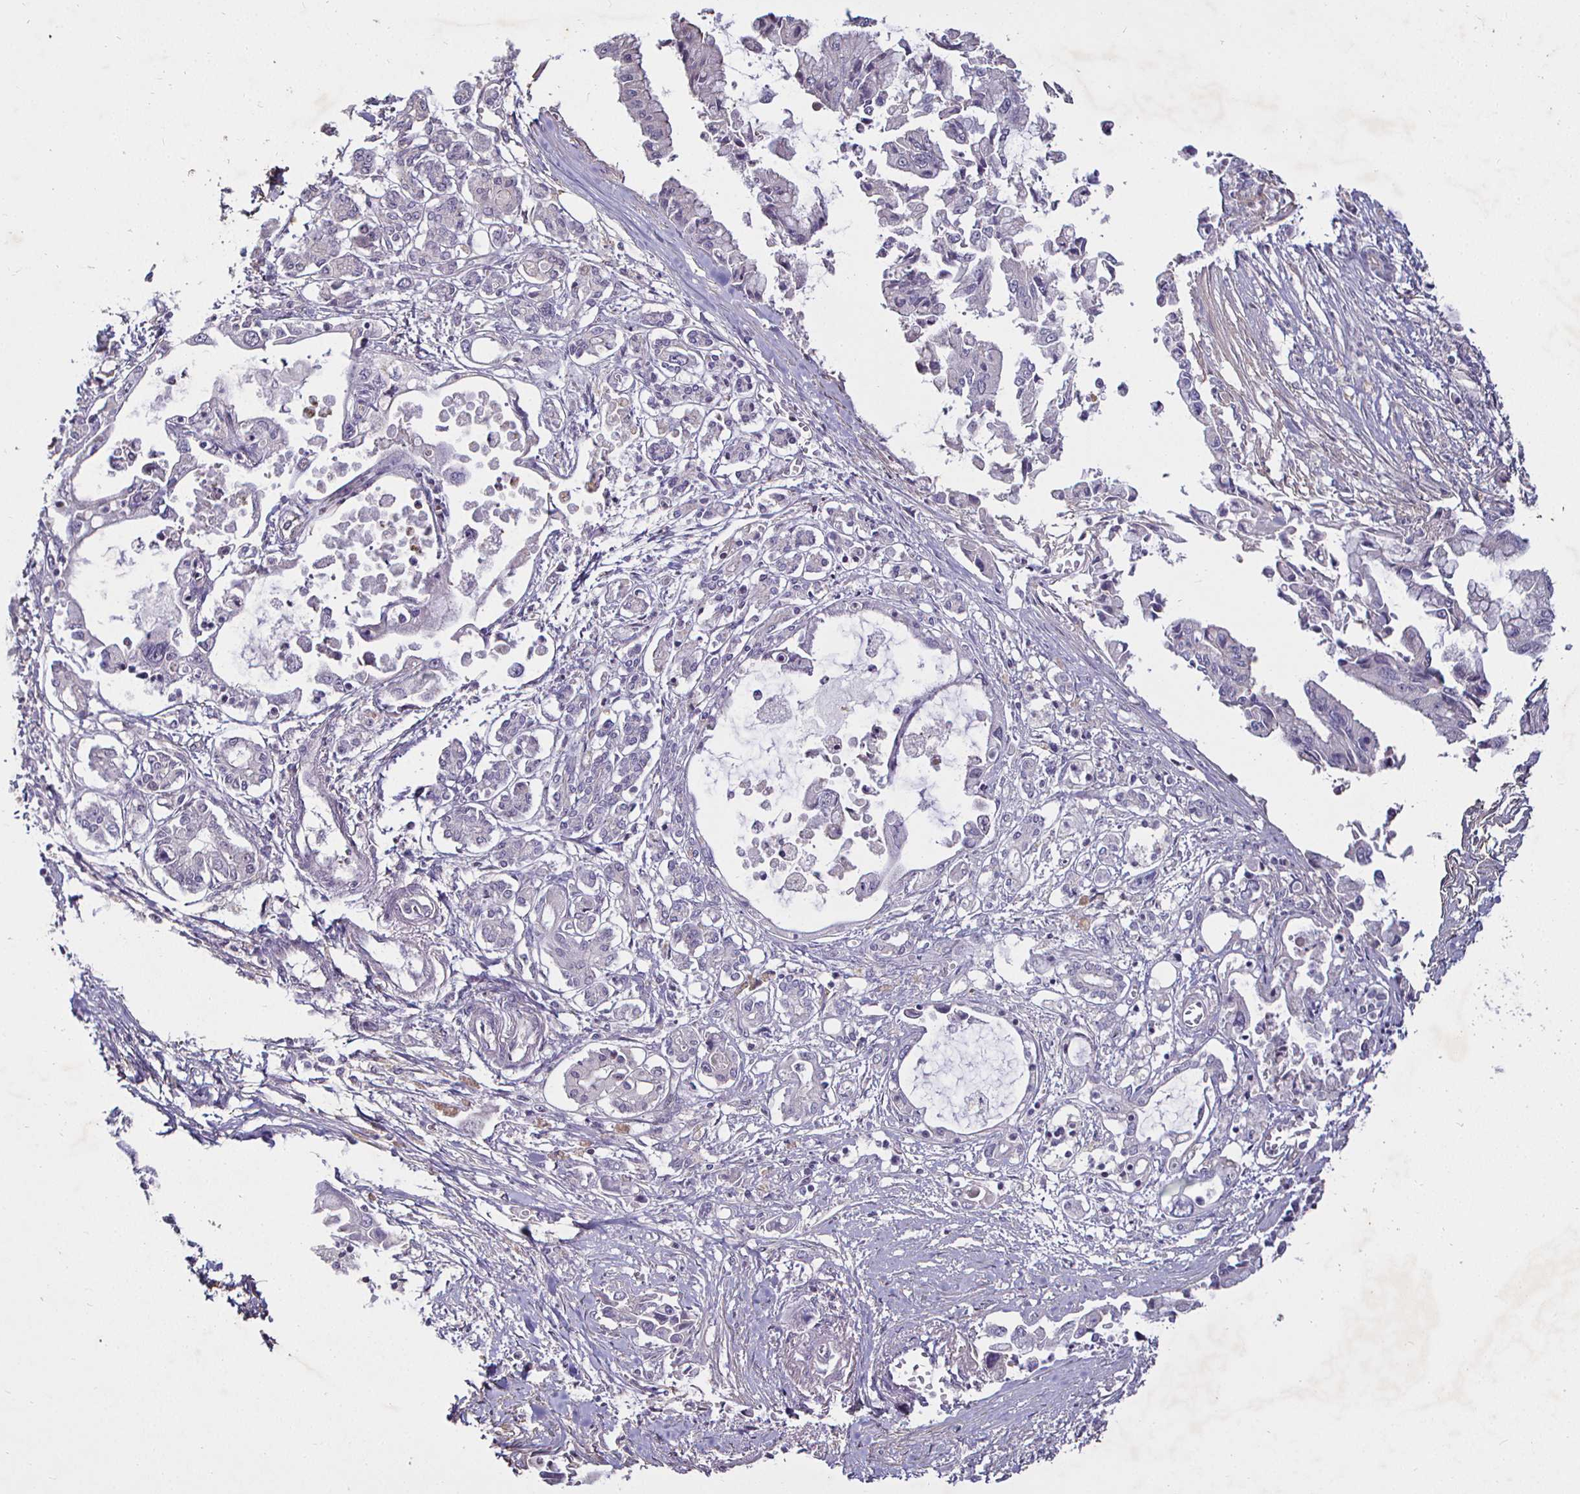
{"staining": {"intensity": "negative", "quantity": "none", "location": "none"}, "tissue": "pancreatic cancer", "cell_type": "Tumor cells", "image_type": "cancer", "snomed": [{"axis": "morphology", "description": "Adenocarcinoma, NOS"}, {"axis": "topography", "description": "Pancreas"}], "caption": "This photomicrograph is of adenocarcinoma (pancreatic) stained with immunohistochemistry (IHC) to label a protein in brown with the nuclei are counter-stained blue. There is no expression in tumor cells.", "gene": "MLH1", "patient": {"sex": "male", "age": 84}}